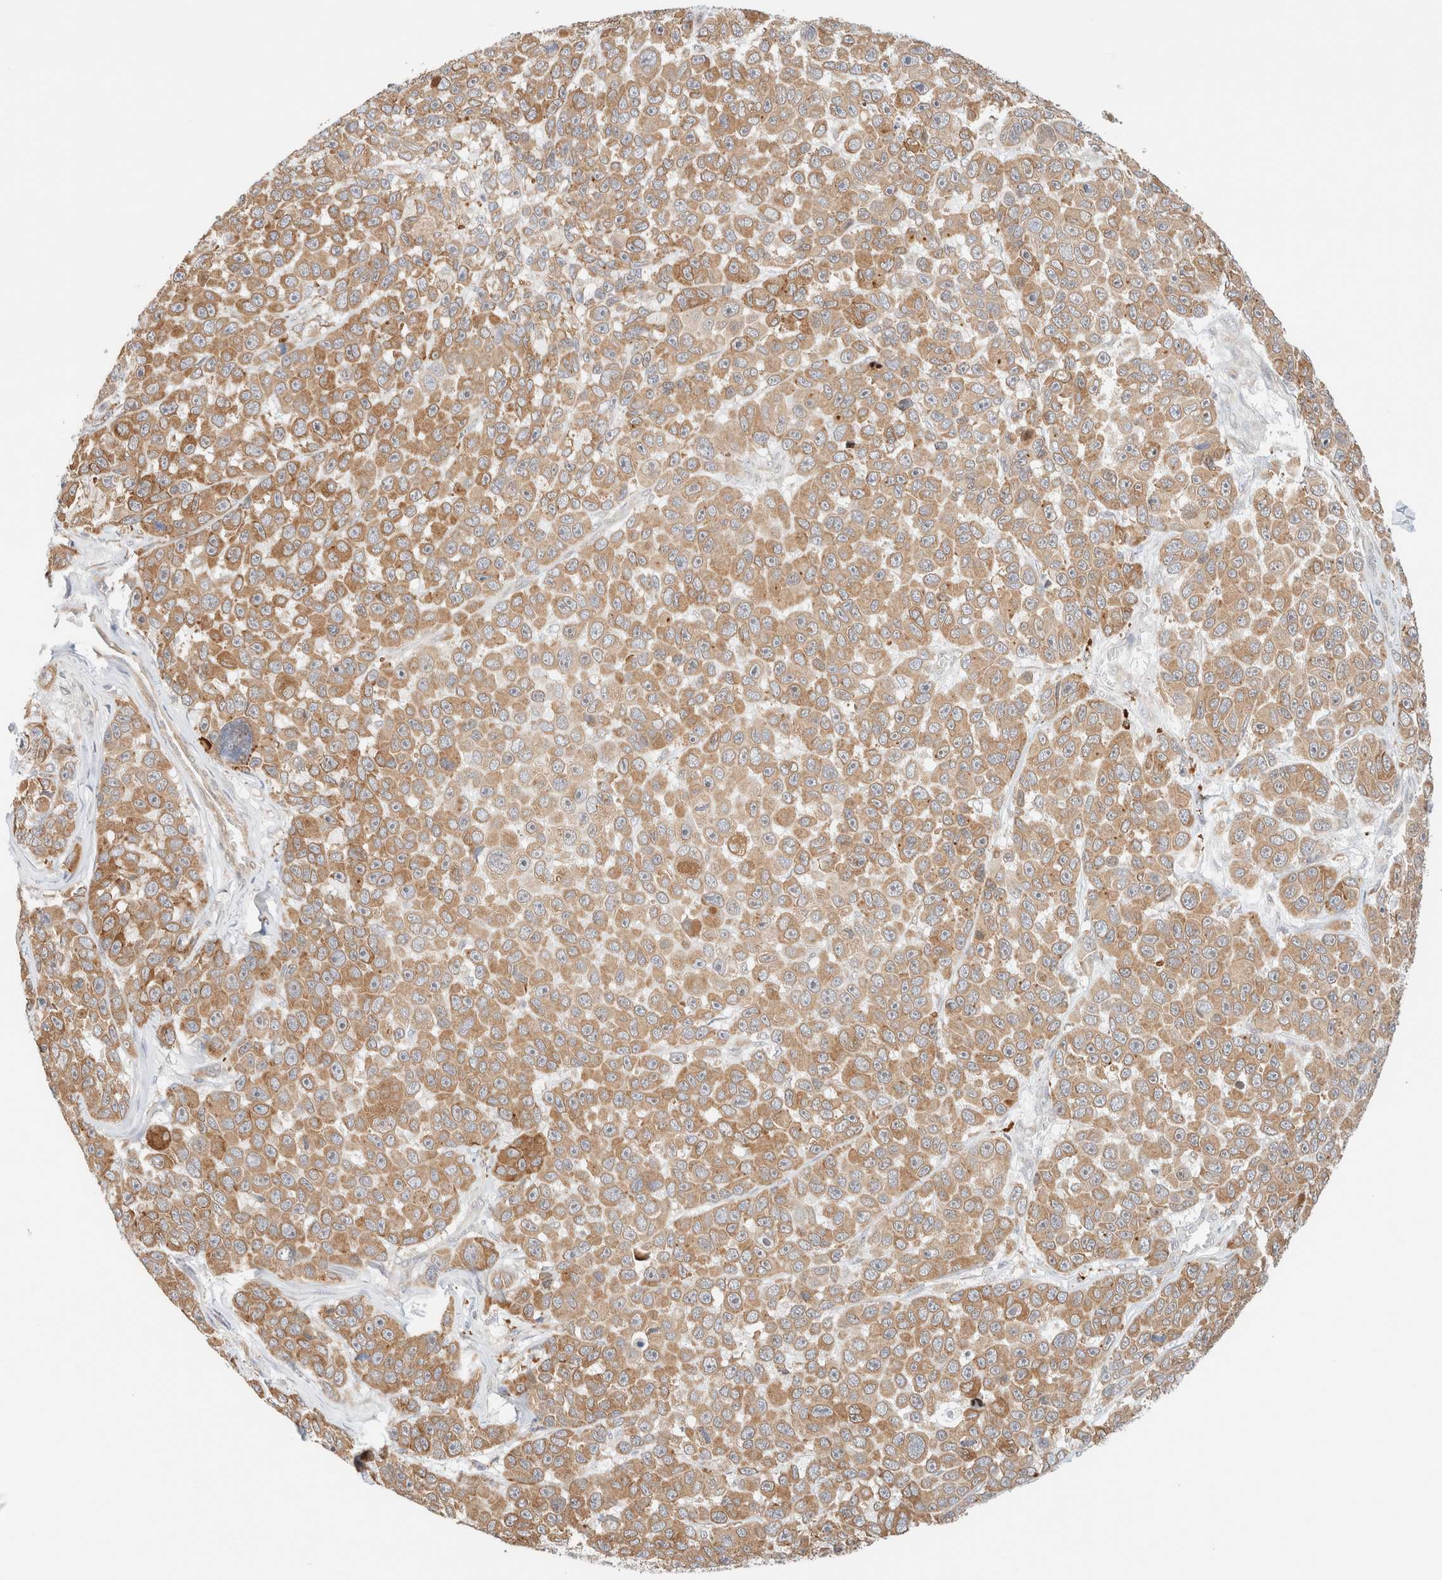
{"staining": {"intensity": "moderate", "quantity": ">75%", "location": "cytoplasmic/membranous"}, "tissue": "melanoma", "cell_type": "Tumor cells", "image_type": "cancer", "snomed": [{"axis": "morphology", "description": "Malignant melanoma, NOS"}, {"axis": "topography", "description": "Skin"}], "caption": "IHC staining of melanoma, which demonstrates medium levels of moderate cytoplasmic/membranous positivity in about >75% of tumor cells indicating moderate cytoplasmic/membranous protein positivity. The staining was performed using DAB (3,3'-diaminobenzidine) (brown) for protein detection and nuclei were counterstained in hematoxylin (blue).", "gene": "RRP15", "patient": {"sex": "male", "age": 53}}